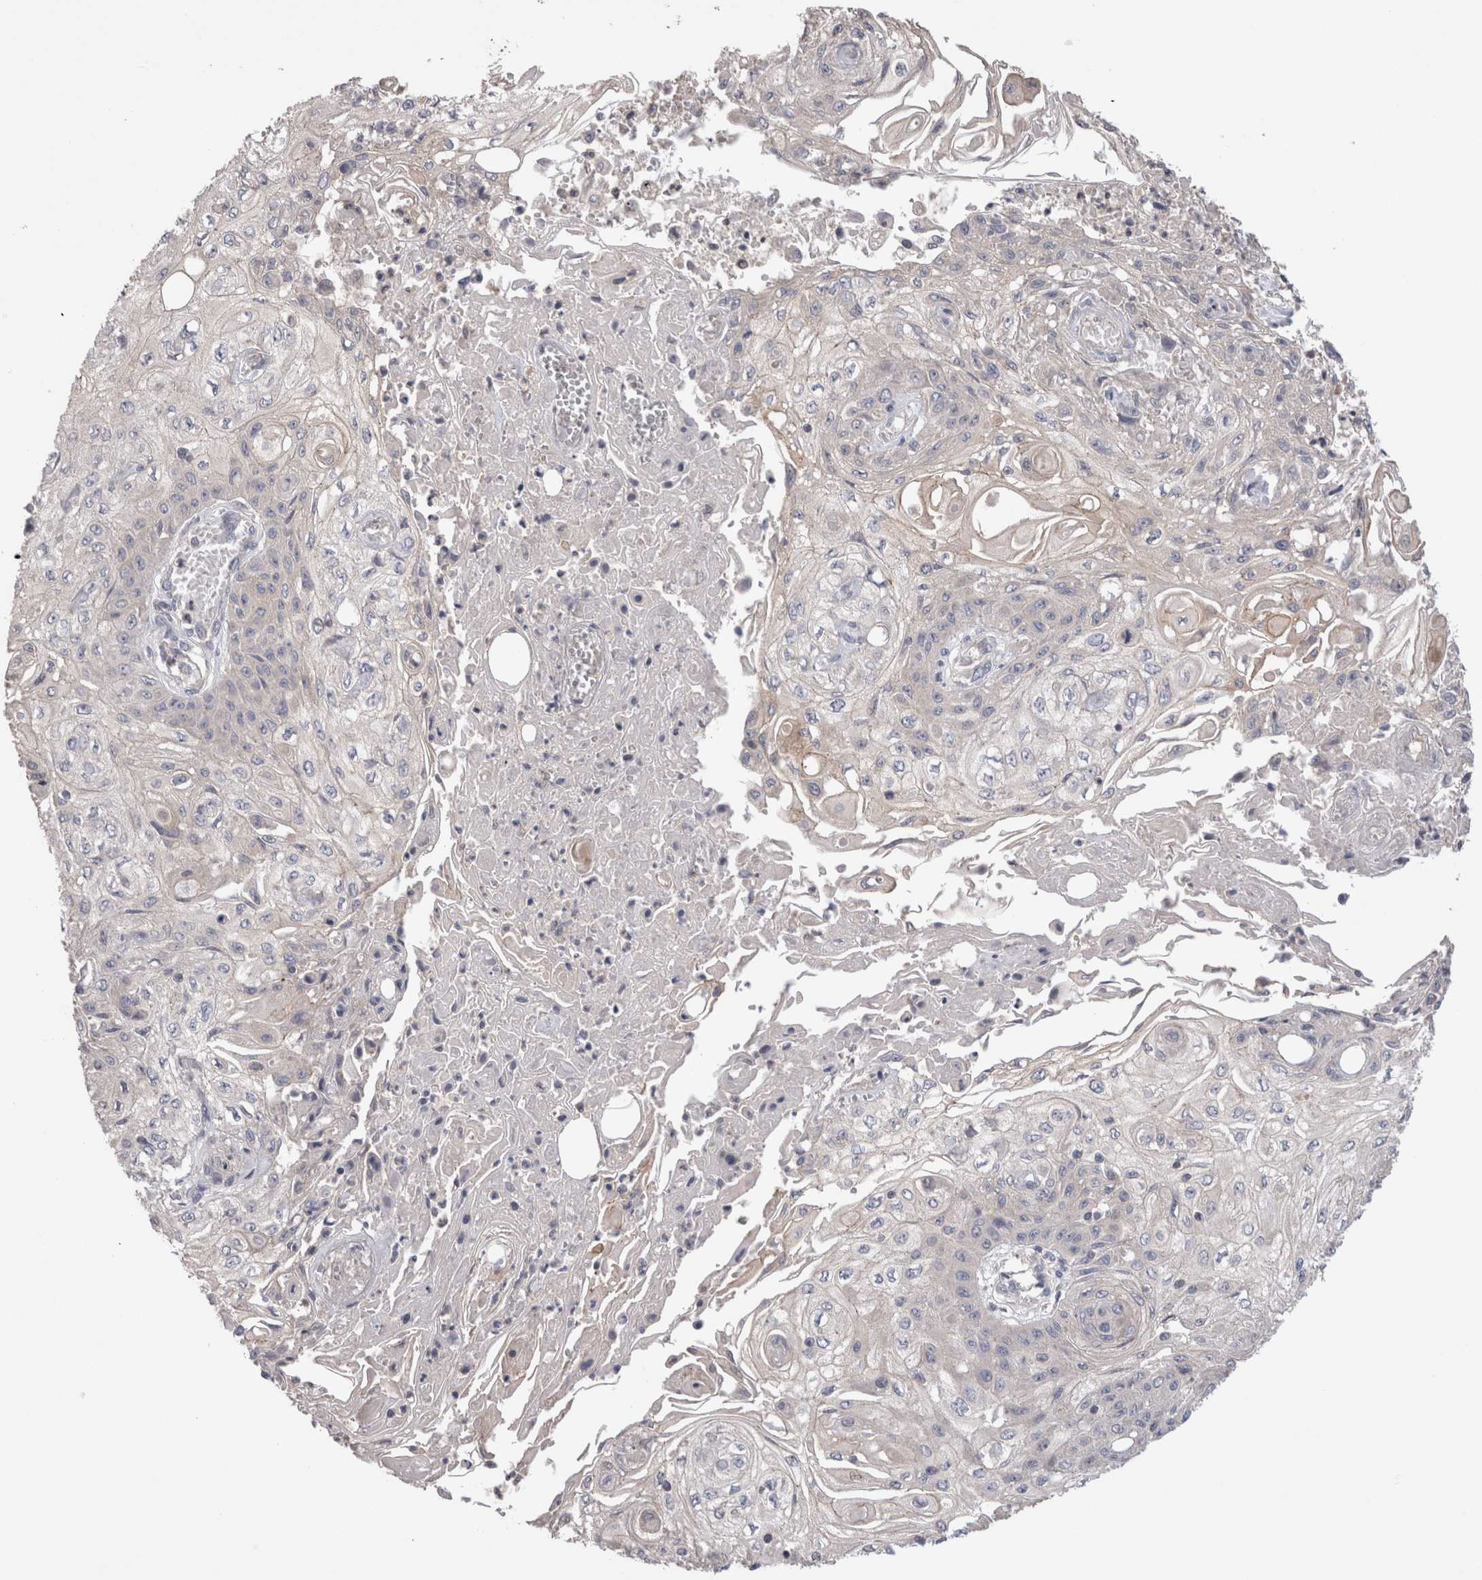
{"staining": {"intensity": "negative", "quantity": "none", "location": "none"}, "tissue": "skin cancer", "cell_type": "Tumor cells", "image_type": "cancer", "snomed": [{"axis": "morphology", "description": "Squamous cell carcinoma, NOS"}, {"axis": "morphology", "description": "Squamous cell carcinoma, metastatic, NOS"}, {"axis": "topography", "description": "Skin"}, {"axis": "topography", "description": "Lymph node"}], "caption": "Protein analysis of skin cancer (squamous cell carcinoma) demonstrates no significant positivity in tumor cells. The staining was performed using DAB (3,3'-diaminobenzidine) to visualize the protein expression in brown, while the nuclei were stained in blue with hematoxylin (Magnification: 20x).", "gene": "OTOR", "patient": {"sex": "male", "age": 75}}